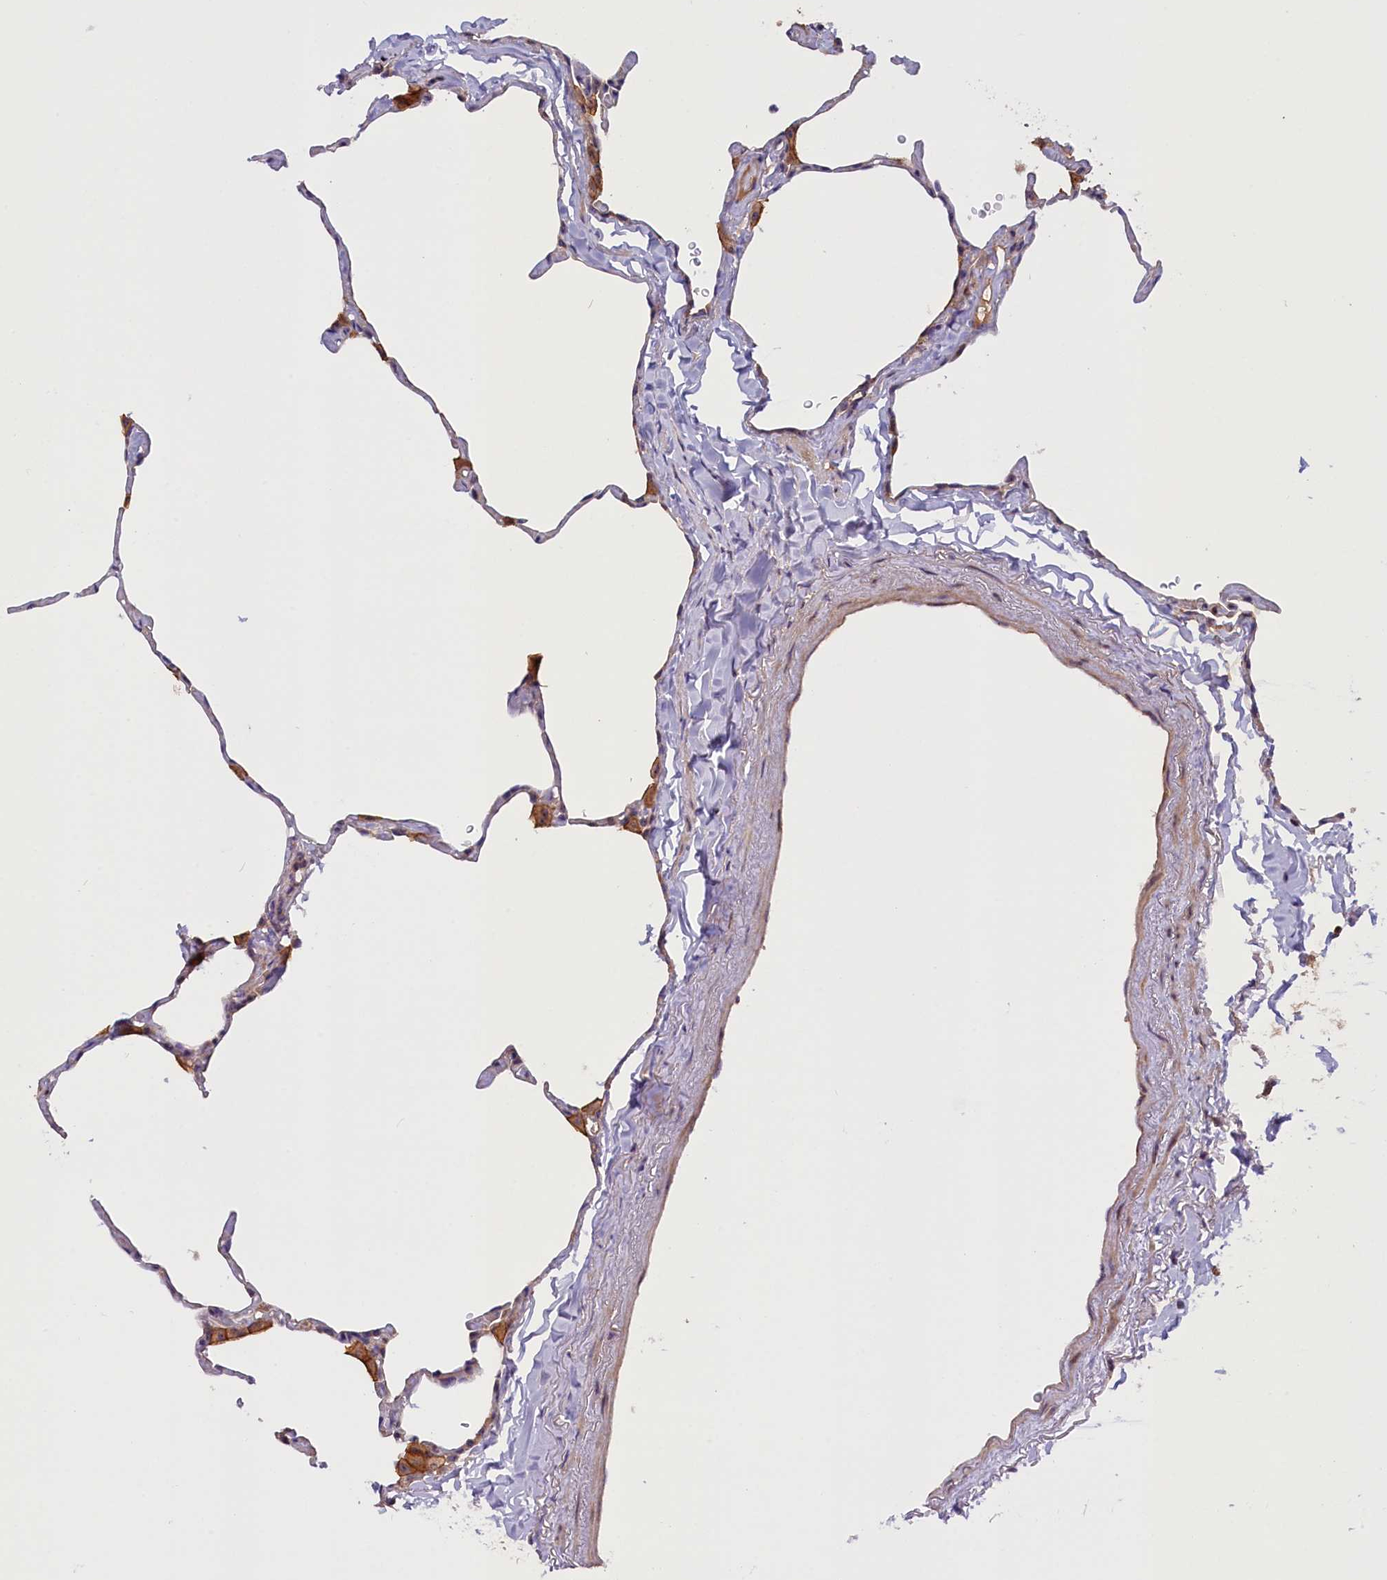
{"staining": {"intensity": "negative", "quantity": "none", "location": "none"}, "tissue": "lung", "cell_type": "Alveolar cells", "image_type": "normal", "snomed": [{"axis": "morphology", "description": "Normal tissue, NOS"}, {"axis": "topography", "description": "Lung"}], "caption": "Human lung stained for a protein using immunohistochemistry (IHC) demonstrates no expression in alveolar cells.", "gene": "FRY", "patient": {"sex": "male", "age": 65}}